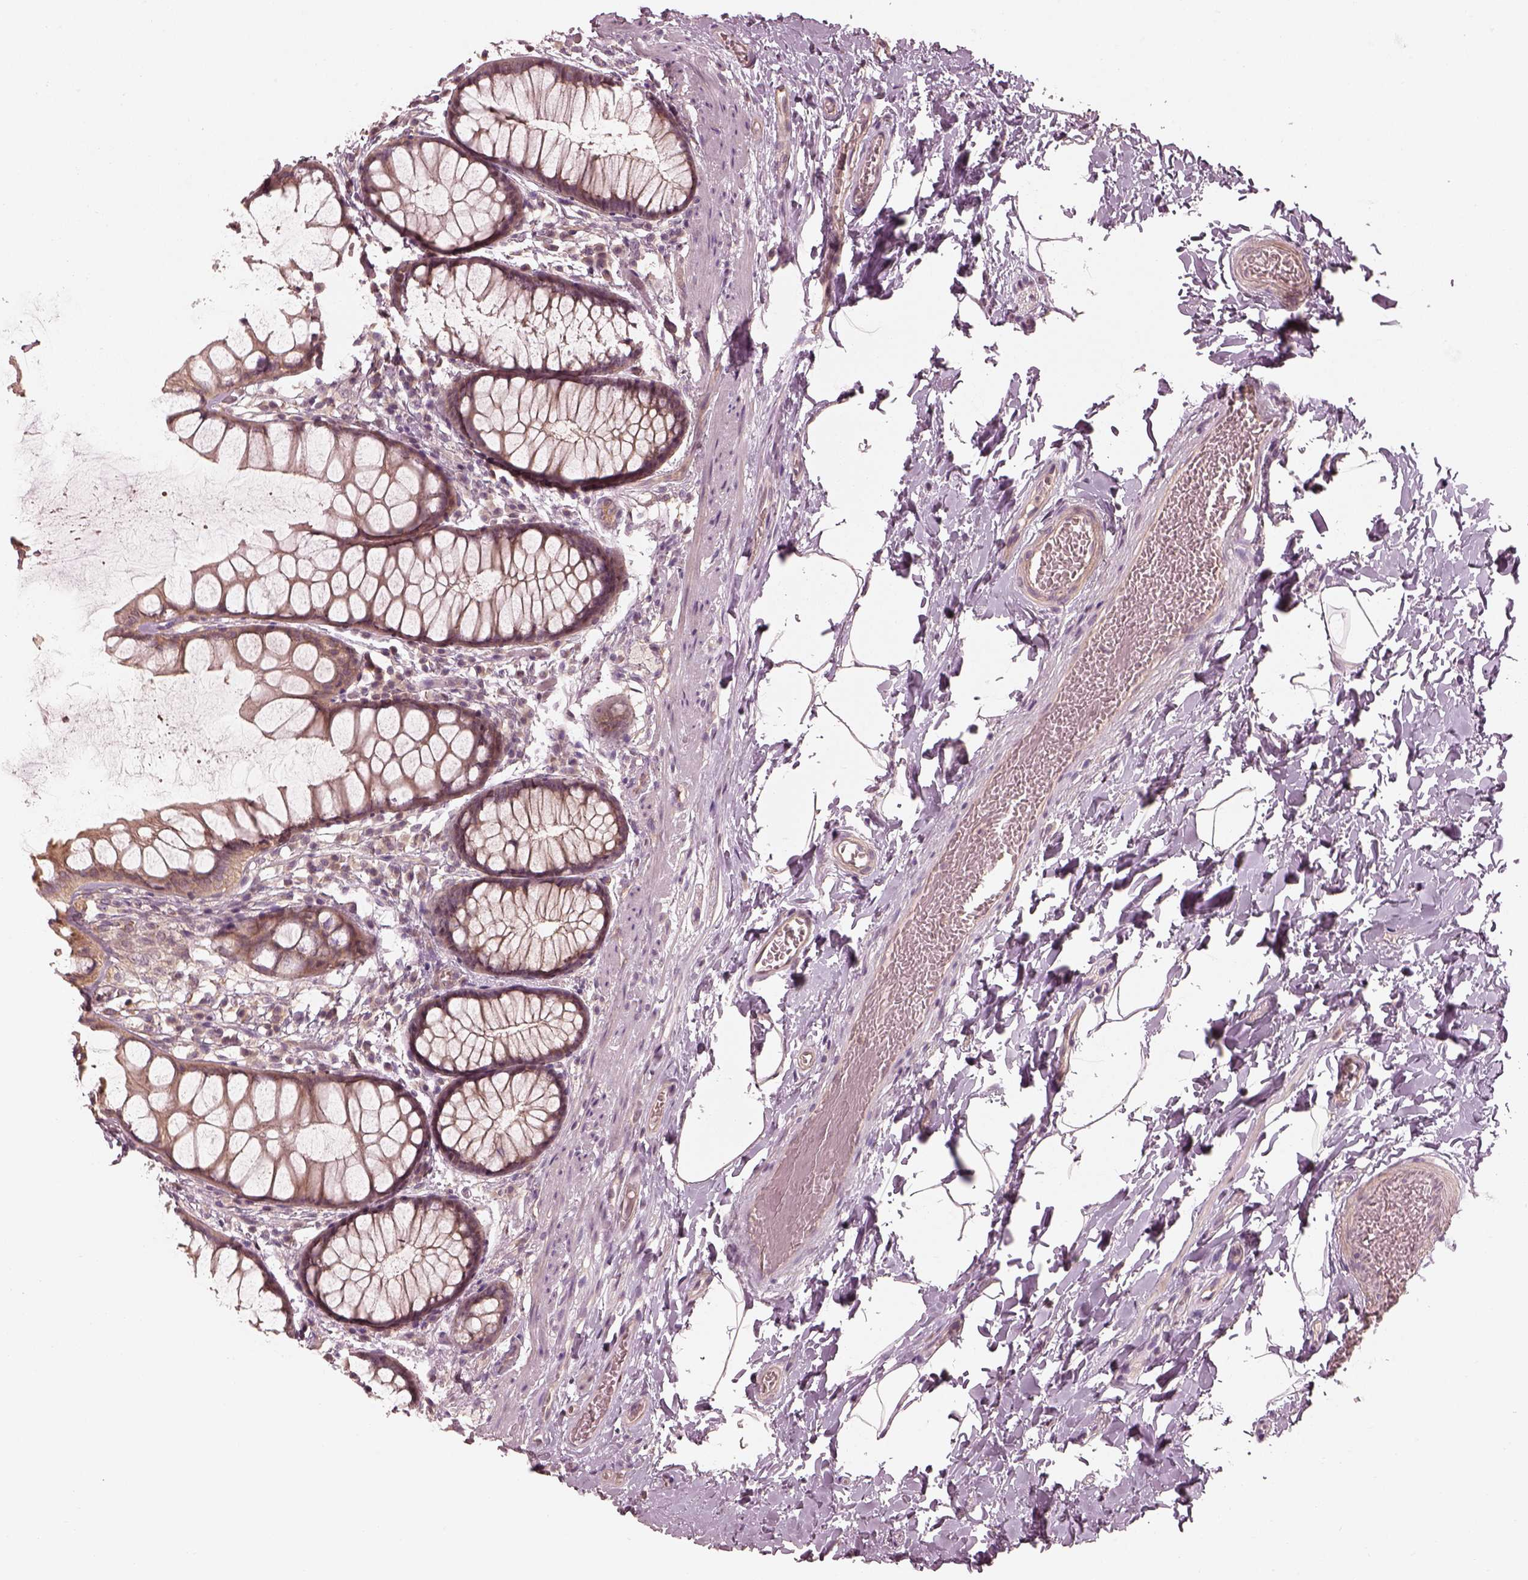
{"staining": {"intensity": "moderate", "quantity": ">75%", "location": "cytoplasmic/membranous"}, "tissue": "rectum", "cell_type": "Glandular cells", "image_type": "normal", "snomed": [{"axis": "morphology", "description": "Normal tissue, NOS"}, {"axis": "topography", "description": "Rectum"}], "caption": "Protein expression analysis of normal human rectum reveals moderate cytoplasmic/membranous positivity in about >75% of glandular cells.", "gene": "FAM107B", "patient": {"sex": "female", "age": 62}}